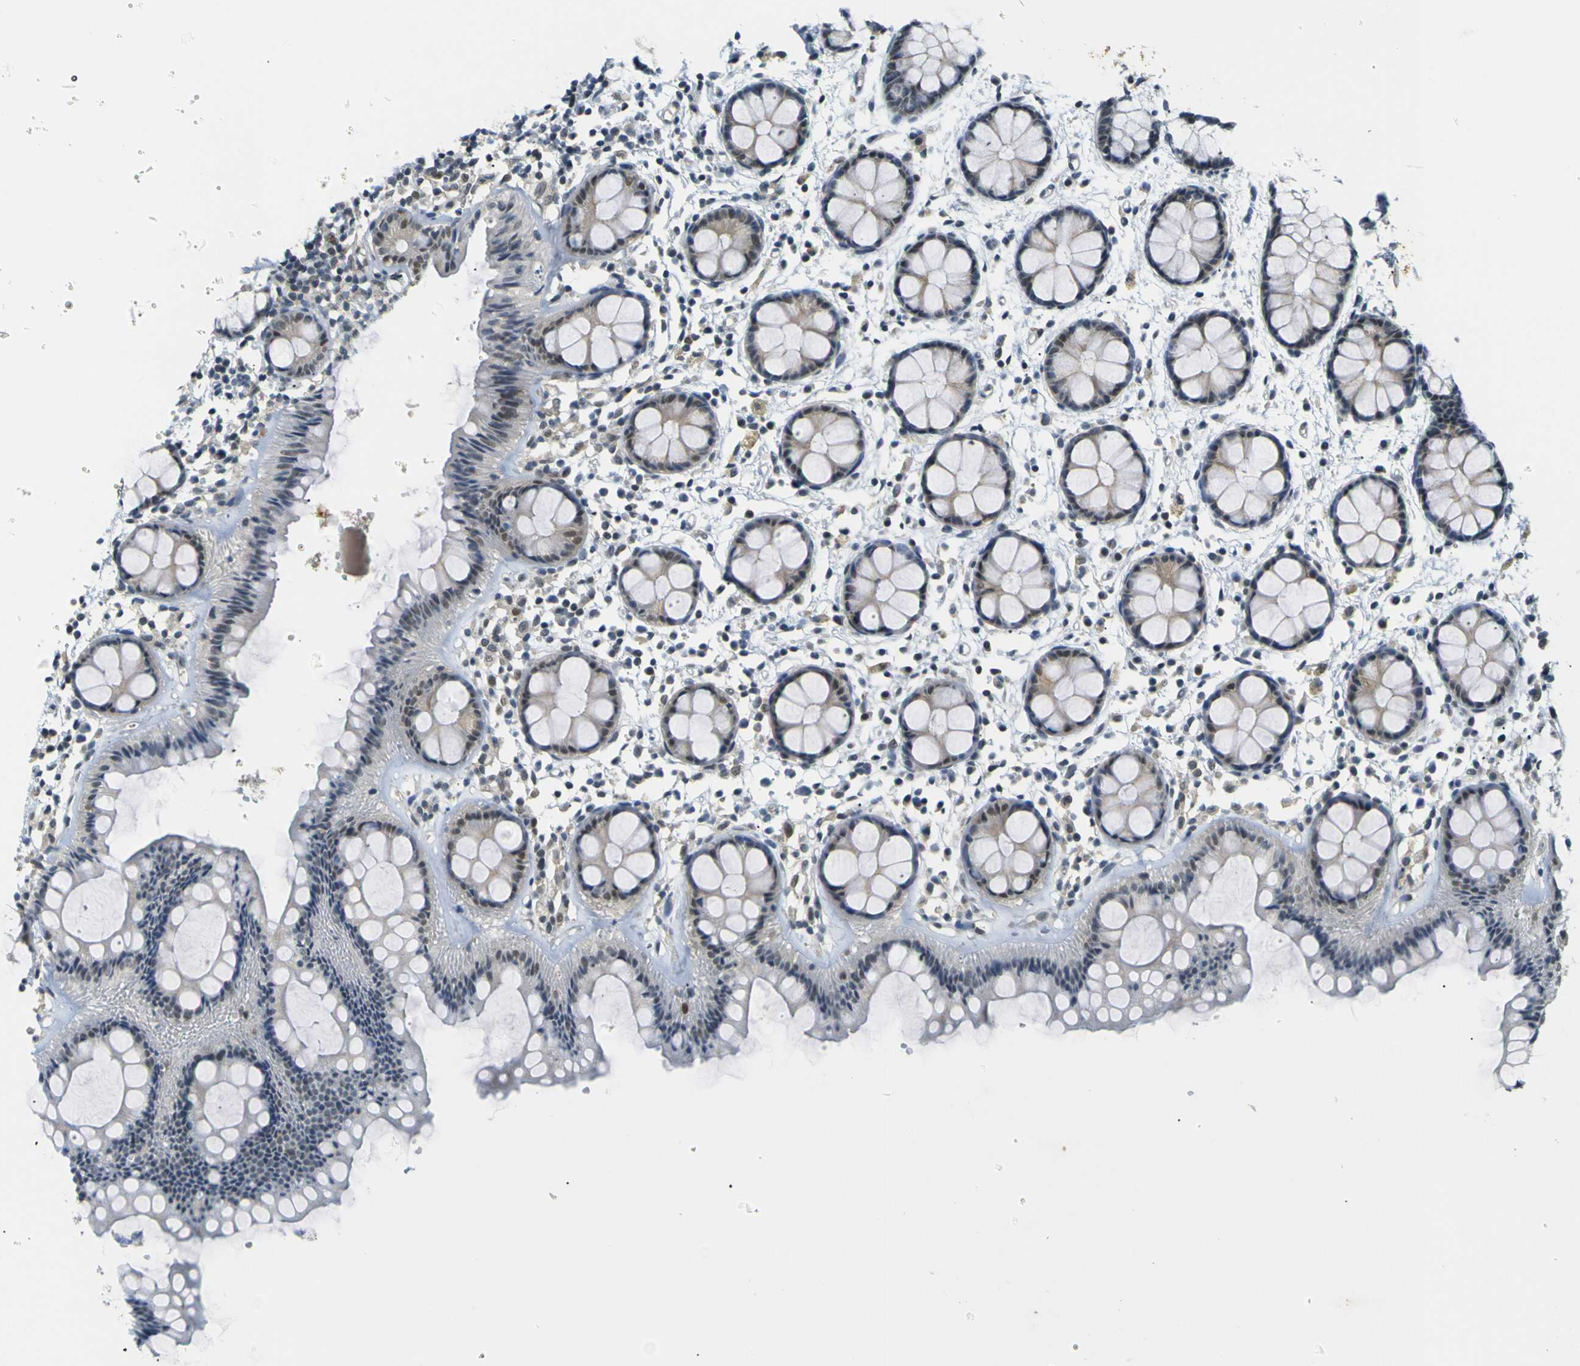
{"staining": {"intensity": "moderate", "quantity": "25%-75%", "location": "cytoplasmic/membranous,nuclear"}, "tissue": "rectum", "cell_type": "Glandular cells", "image_type": "normal", "snomed": [{"axis": "morphology", "description": "Normal tissue, NOS"}, {"axis": "topography", "description": "Rectum"}], "caption": "This is a photomicrograph of immunohistochemistry (IHC) staining of unremarkable rectum, which shows moderate positivity in the cytoplasmic/membranous,nuclear of glandular cells.", "gene": "SKP1", "patient": {"sex": "female", "age": 66}}